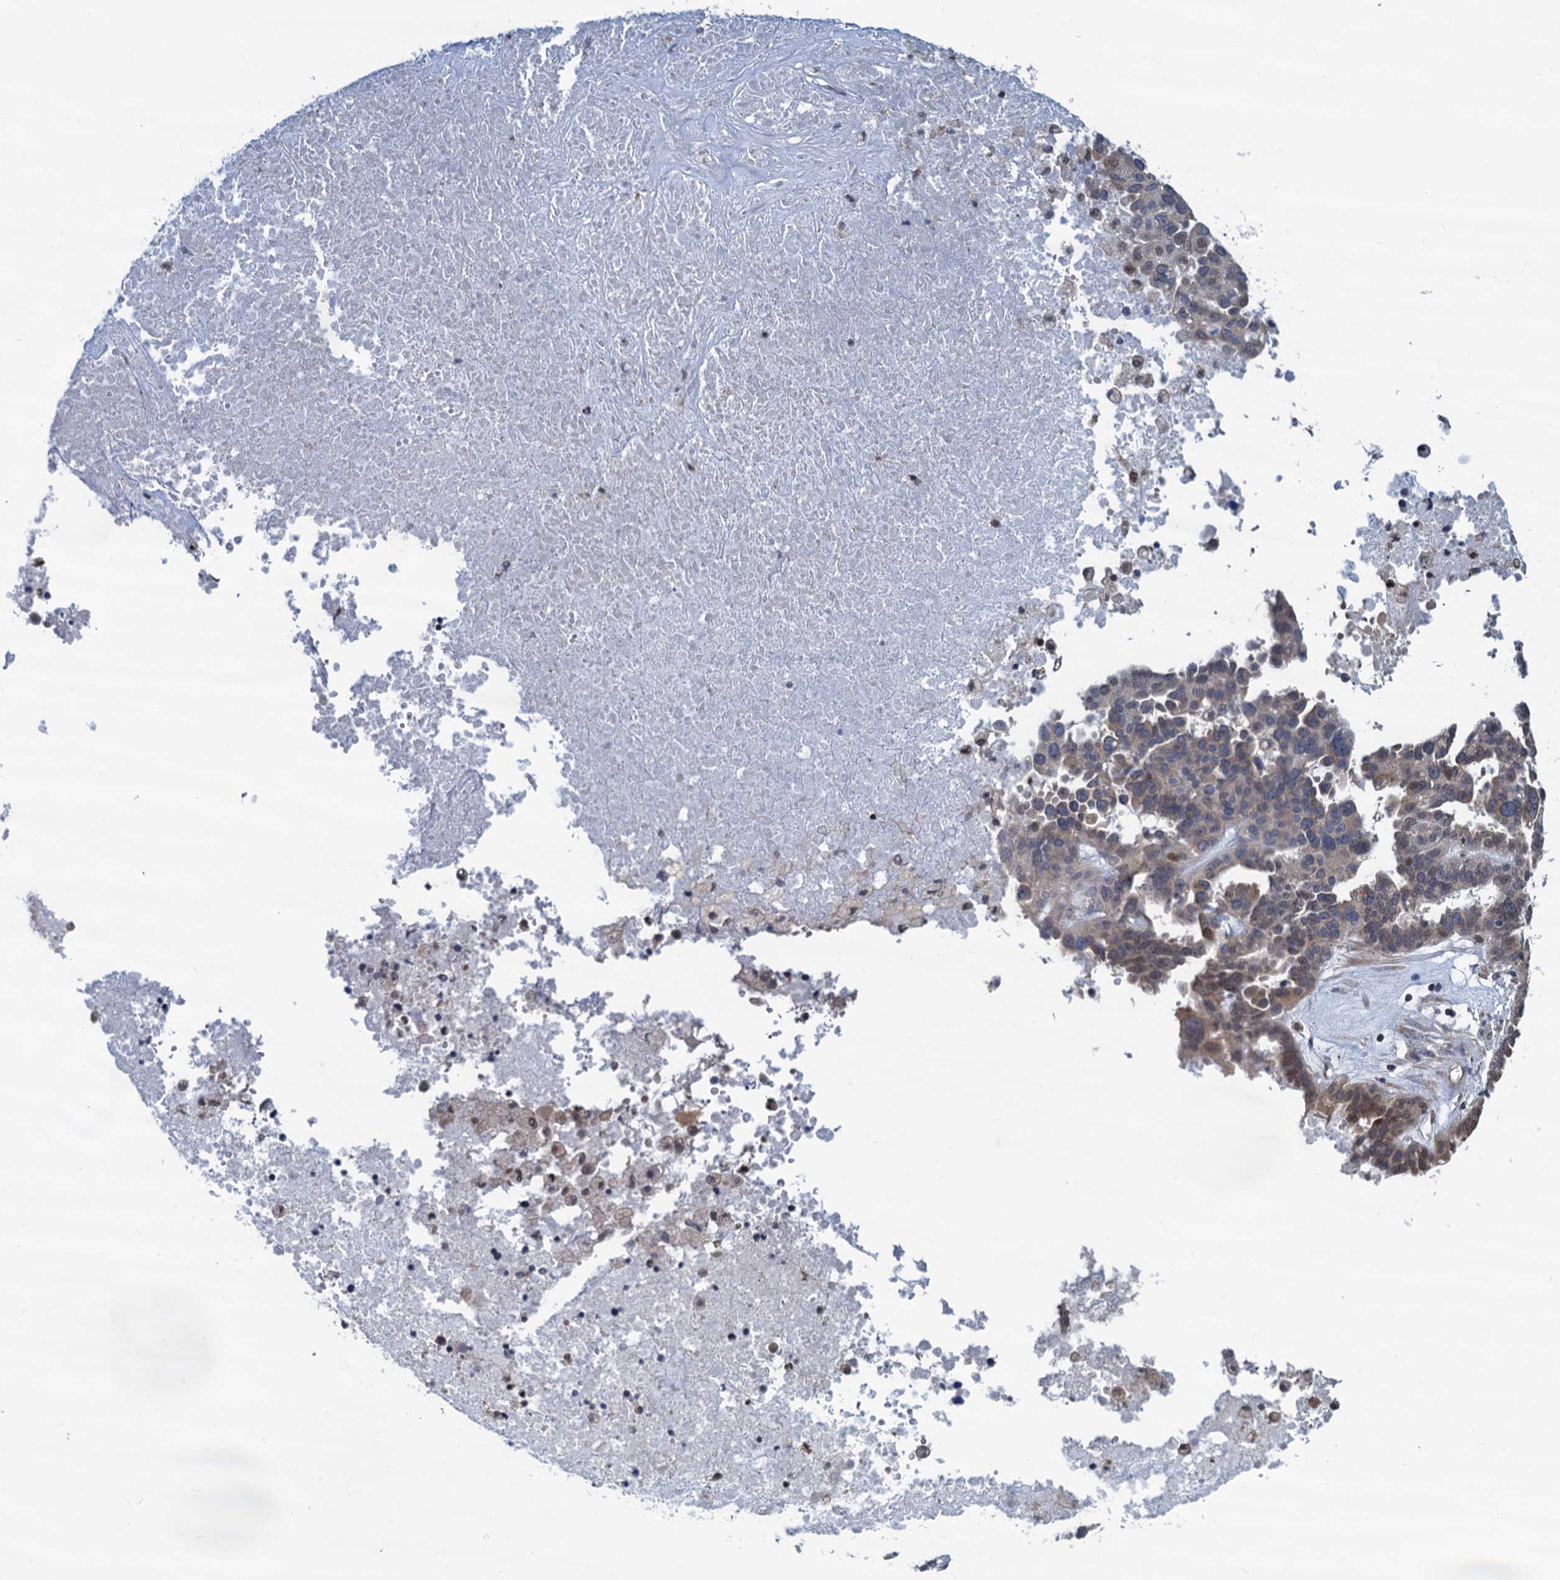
{"staining": {"intensity": "weak", "quantity": "<25%", "location": "nuclear"}, "tissue": "ovarian cancer", "cell_type": "Tumor cells", "image_type": "cancer", "snomed": [{"axis": "morphology", "description": "Cystadenocarcinoma, serous, NOS"}, {"axis": "topography", "description": "Ovary"}], "caption": "A high-resolution photomicrograph shows immunohistochemistry (IHC) staining of ovarian cancer (serous cystadenocarcinoma), which shows no significant positivity in tumor cells. The staining is performed using DAB (3,3'-diaminobenzidine) brown chromogen with nuclei counter-stained in using hematoxylin.", "gene": "RNF125", "patient": {"sex": "female", "age": 59}}